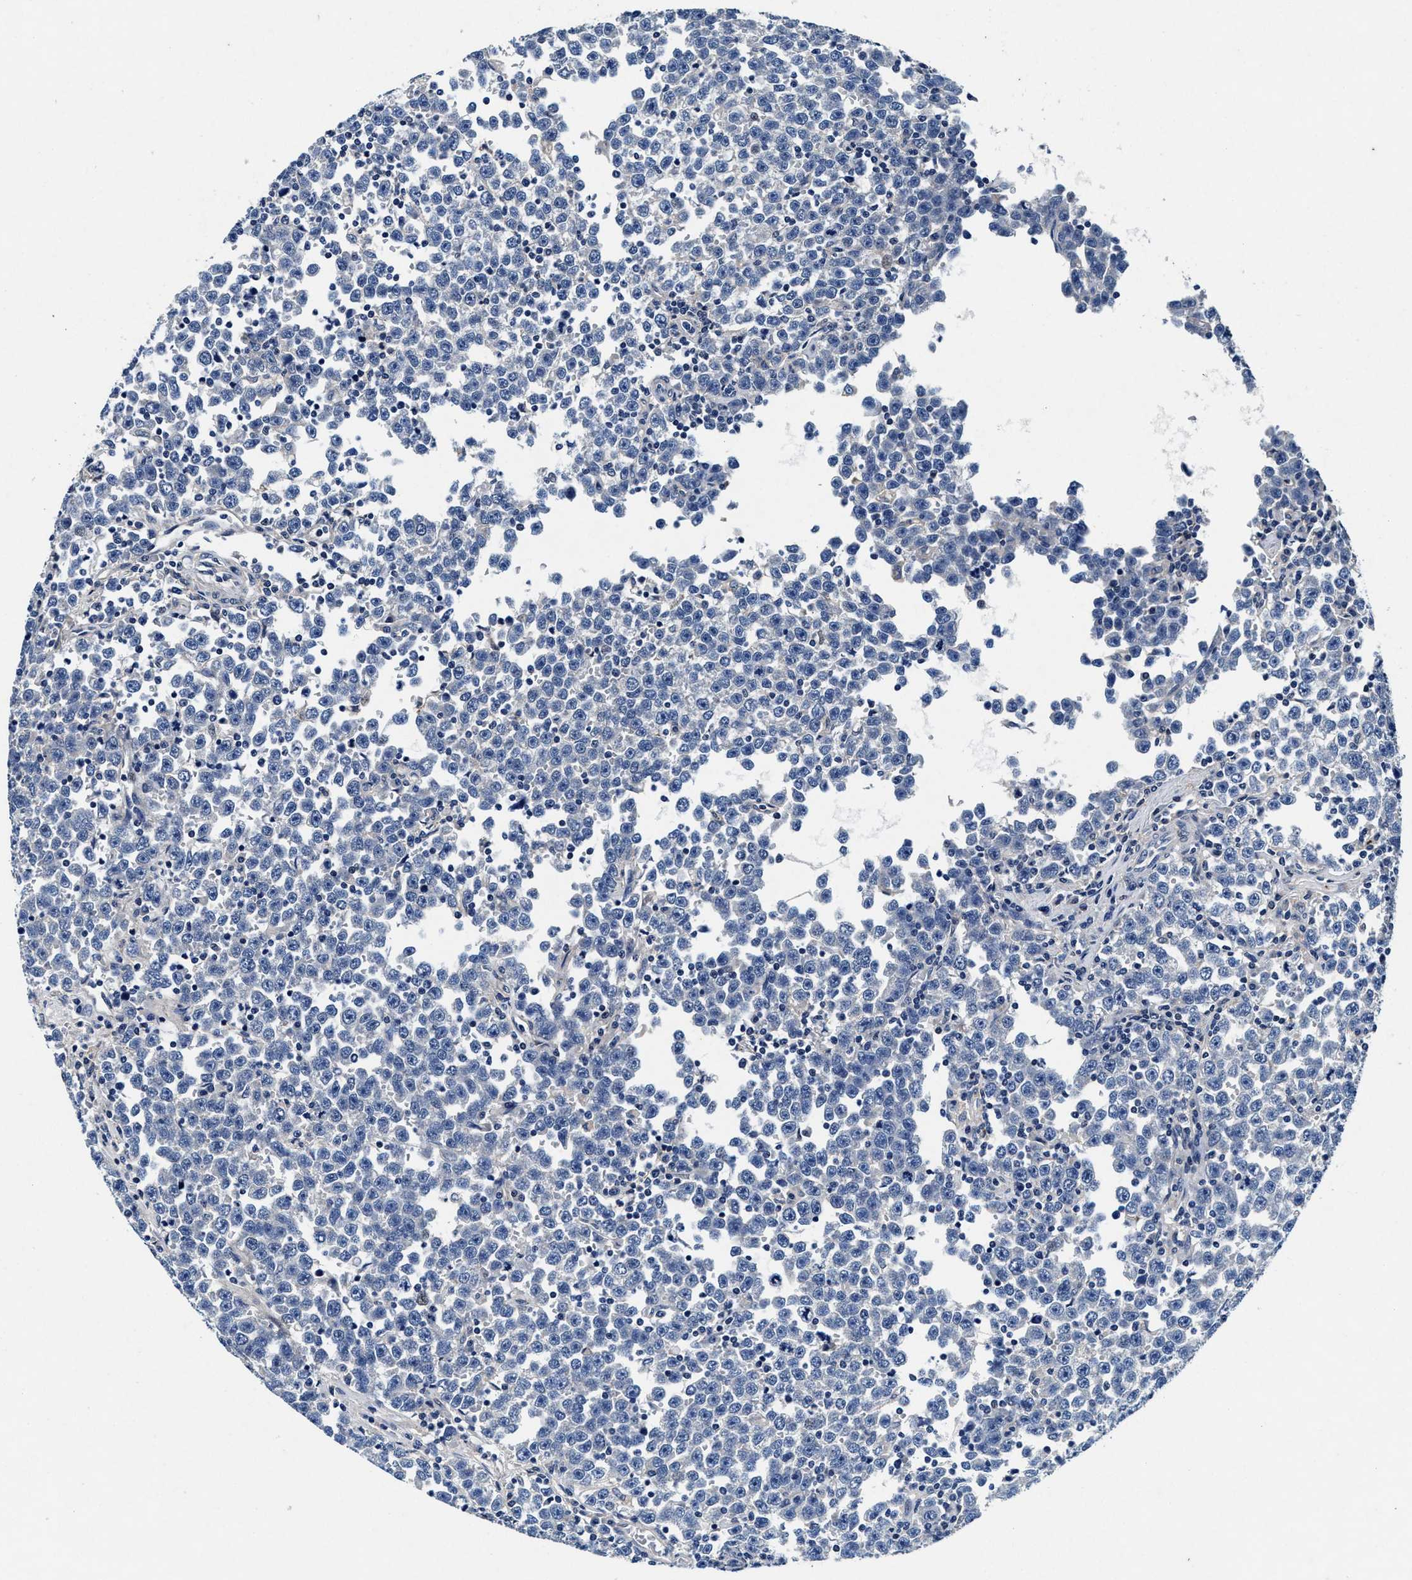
{"staining": {"intensity": "negative", "quantity": "none", "location": "none"}, "tissue": "testis cancer", "cell_type": "Tumor cells", "image_type": "cancer", "snomed": [{"axis": "morphology", "description": "Seminoma, NOS"}, {"axis": "topography", "description": "Testis"}], "caption": "This is an IHC micrograph of human testis cancer (seminoma). There is no staining in tumor cells.", "gene": "SLC8A1", "patient": {"sex": "male", "age": 43}}